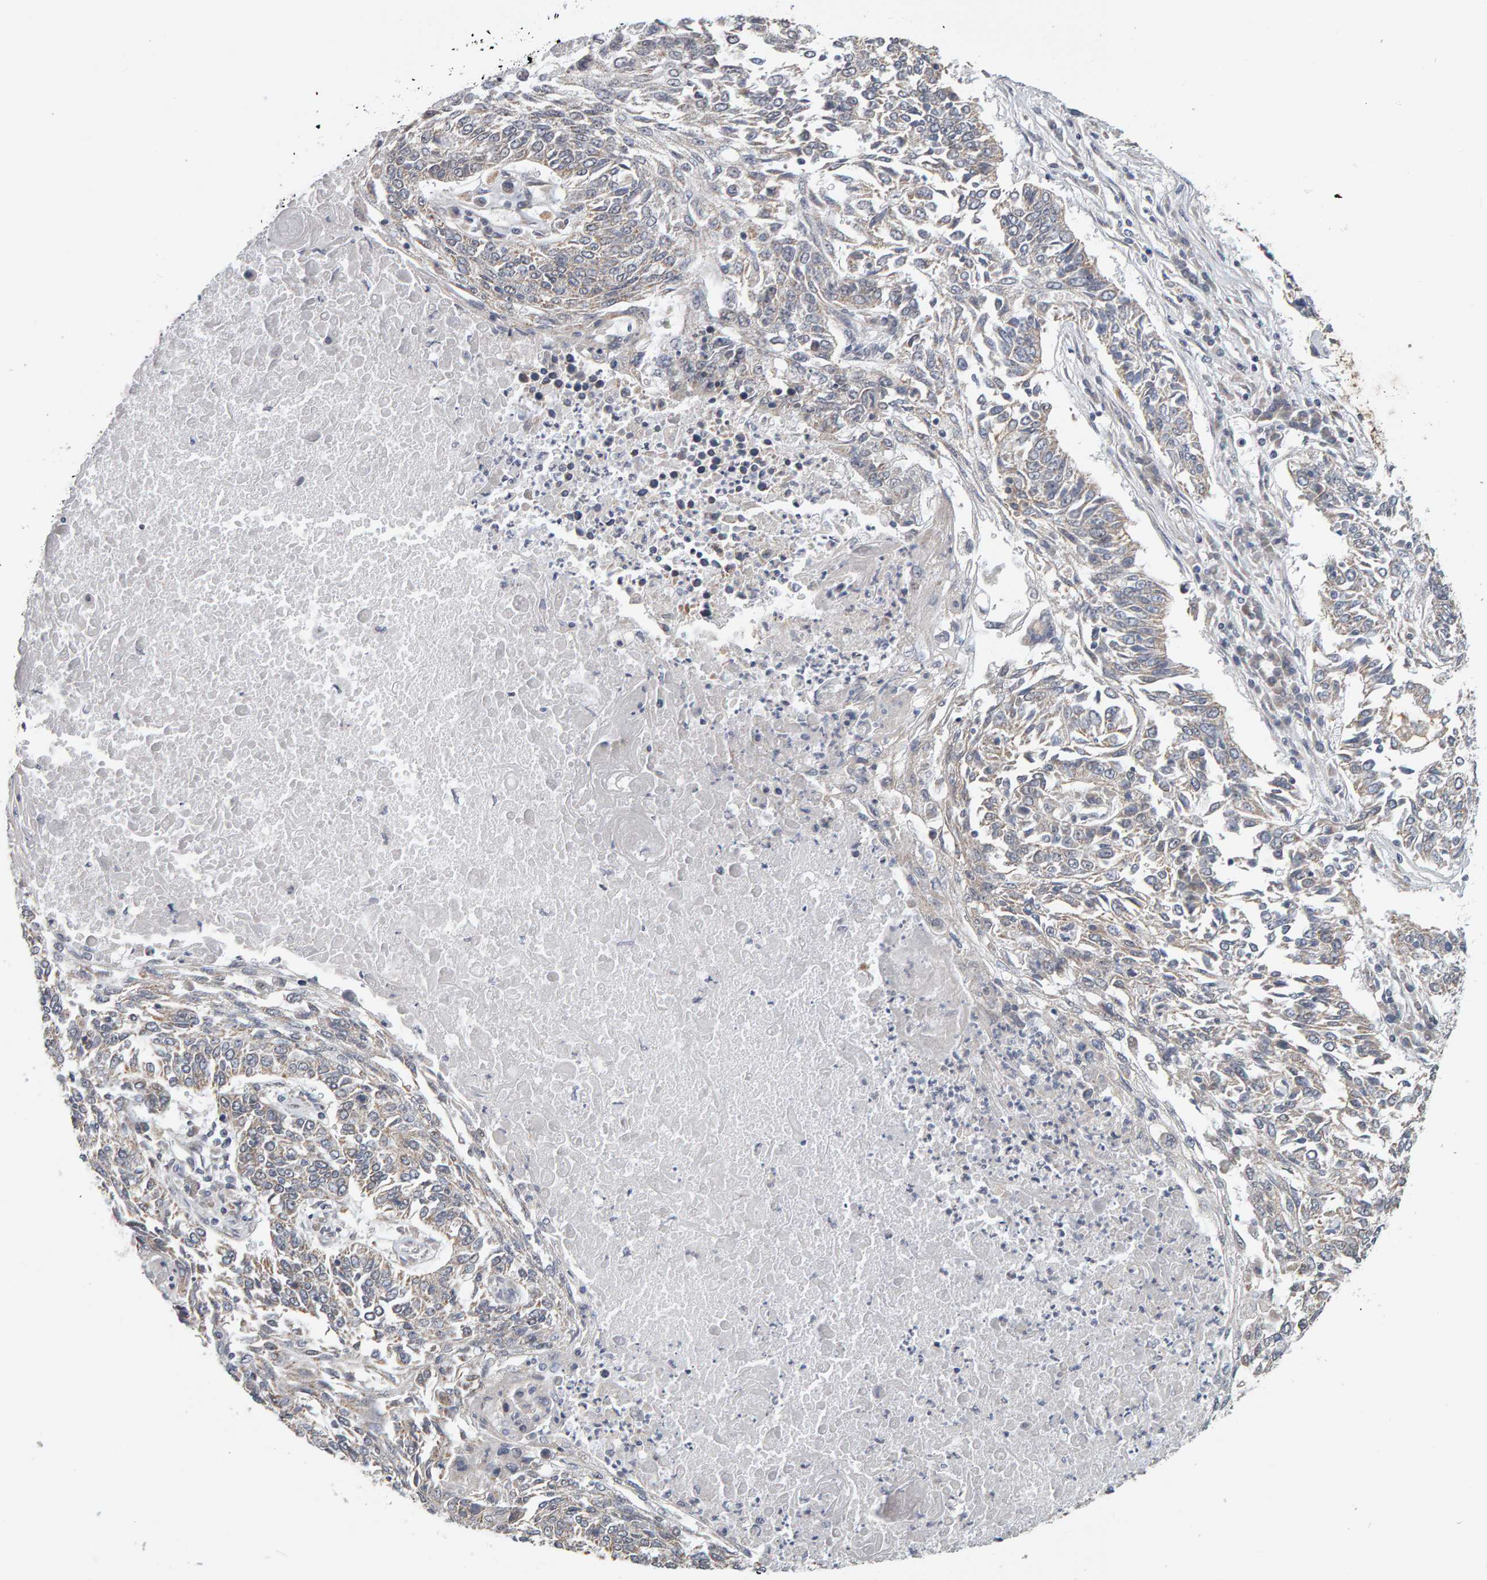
{"staining": {"intensity": "weak", "quantity": "25%-75%", "location": "cytoplasmic/membranous"}, "tissue": "lung cancer", "cell_type": "Tumor cells", "image_type": "cancer", "snomed": [{"axis": "morphology", "description": "Normal tissue, NOS"}, {"axis": "morphology", "description": "Squamous cell carcinoma, NOS"}, {"axis": "topography", "description": "Cartilage tissue"}, {"axis": "topography", "description": "Bronchus"}, {"axis": "topography", "description": "Lung"}], "caption": "Protein analysis of squamous cell carcinoma (lung) tissue displays weak cytoplasmic/membranous expression in approximately 25%-75% of tumor cells. (DAB = brown stain, brightfield microscopy at high magnification).", "gene": "DAP3", "patient": {"sex": "female", "age": 49}}